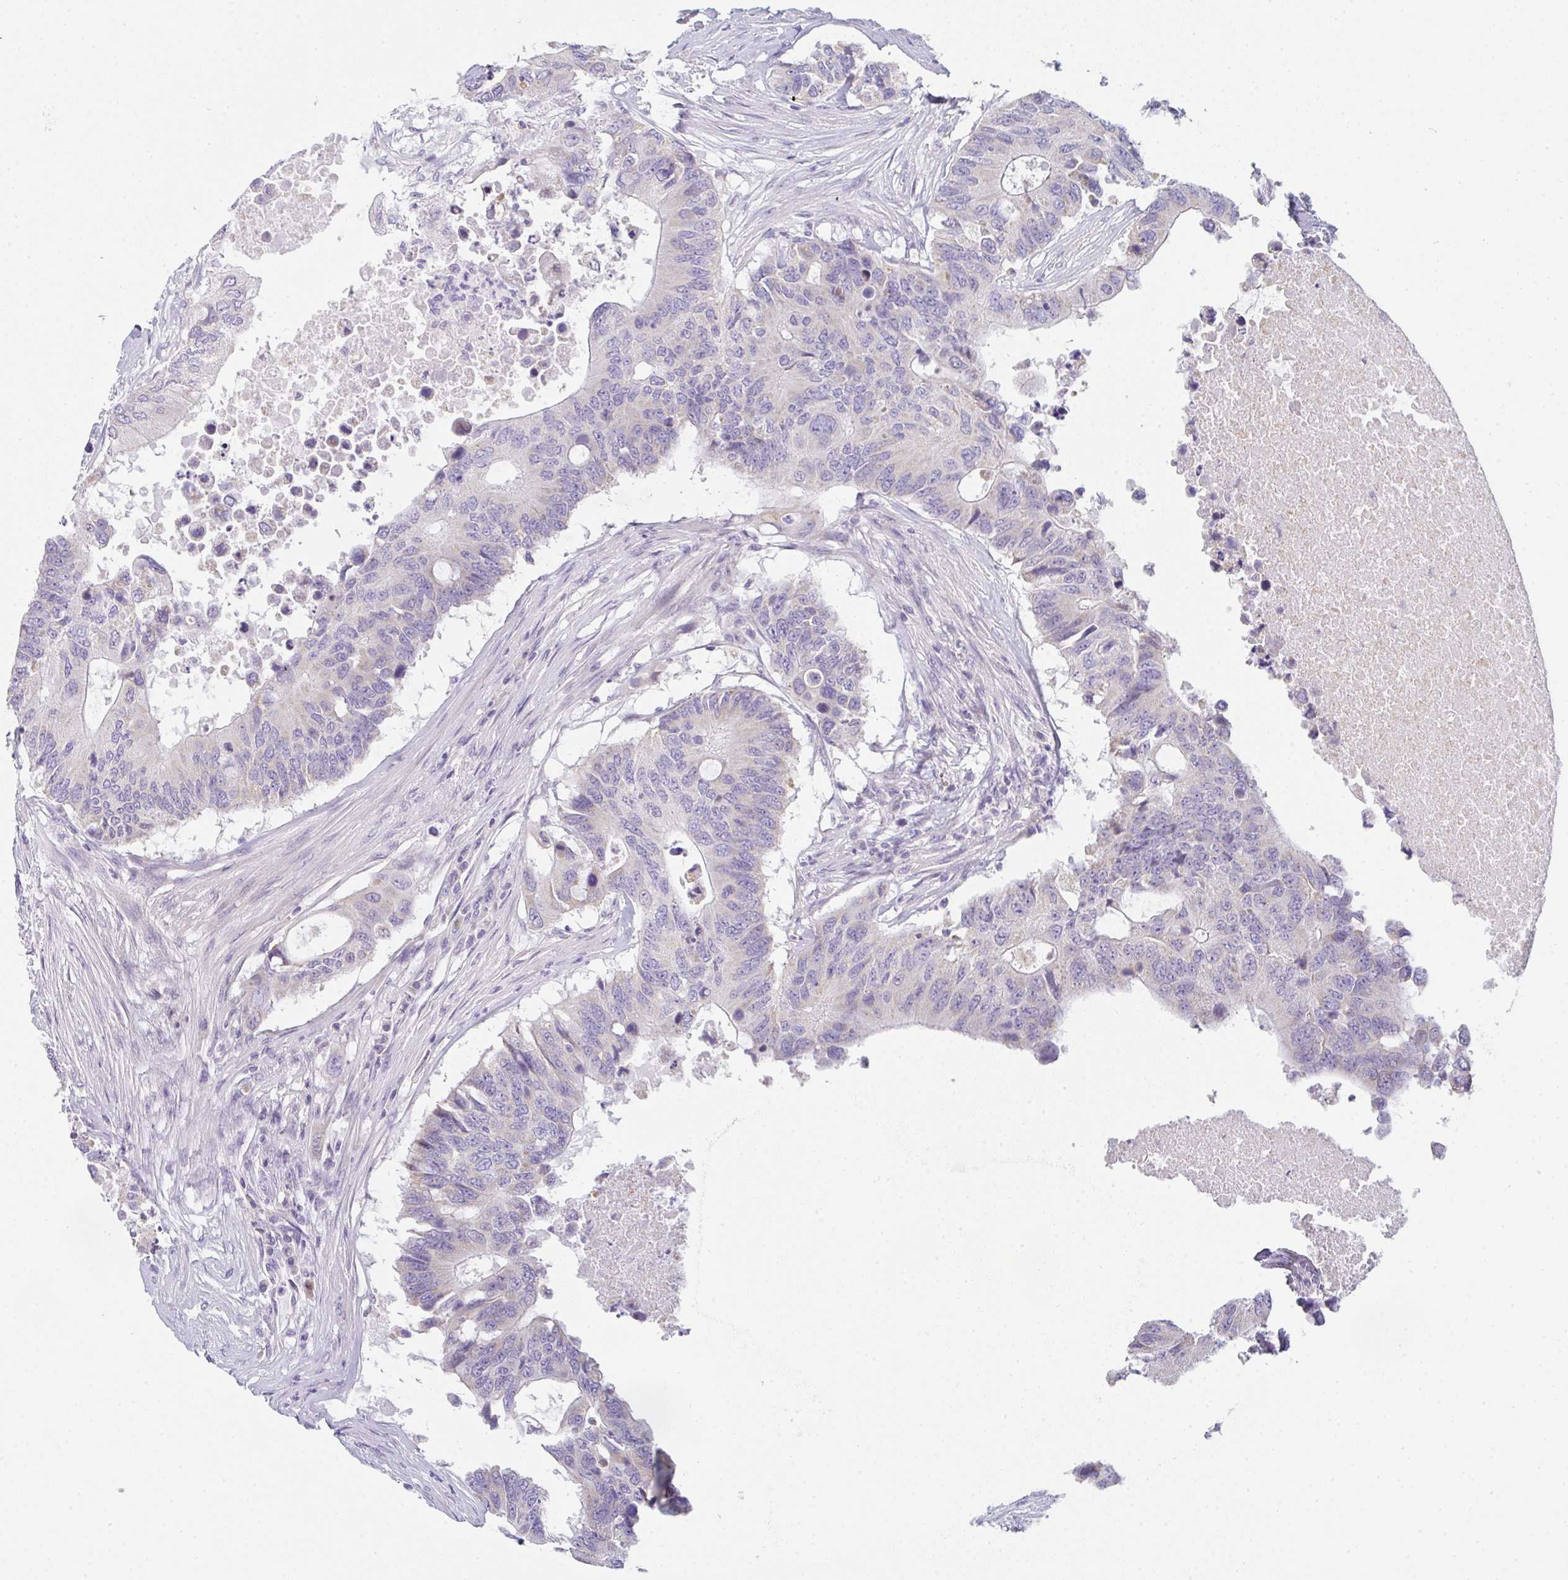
{"staining": {"intensity": "weak", "quantity": "<25%", "location": "cytoplasmic/membranous"}, "tissue": "colorectal cancer", "cell_type": "Tumor cells", "image_type": "cancer", "snomed": [{"axis": "morphology", "description": "Adenocarcinoma, NOS"}, {"axis": "topography", "description": "Colon"}], "caption": "Tumor cells are negative for protein expression in human colorectal cancer (adenocarcinoma).", "gene": "CACNA1S", "patient": {"sex": "male", "age": 71}}